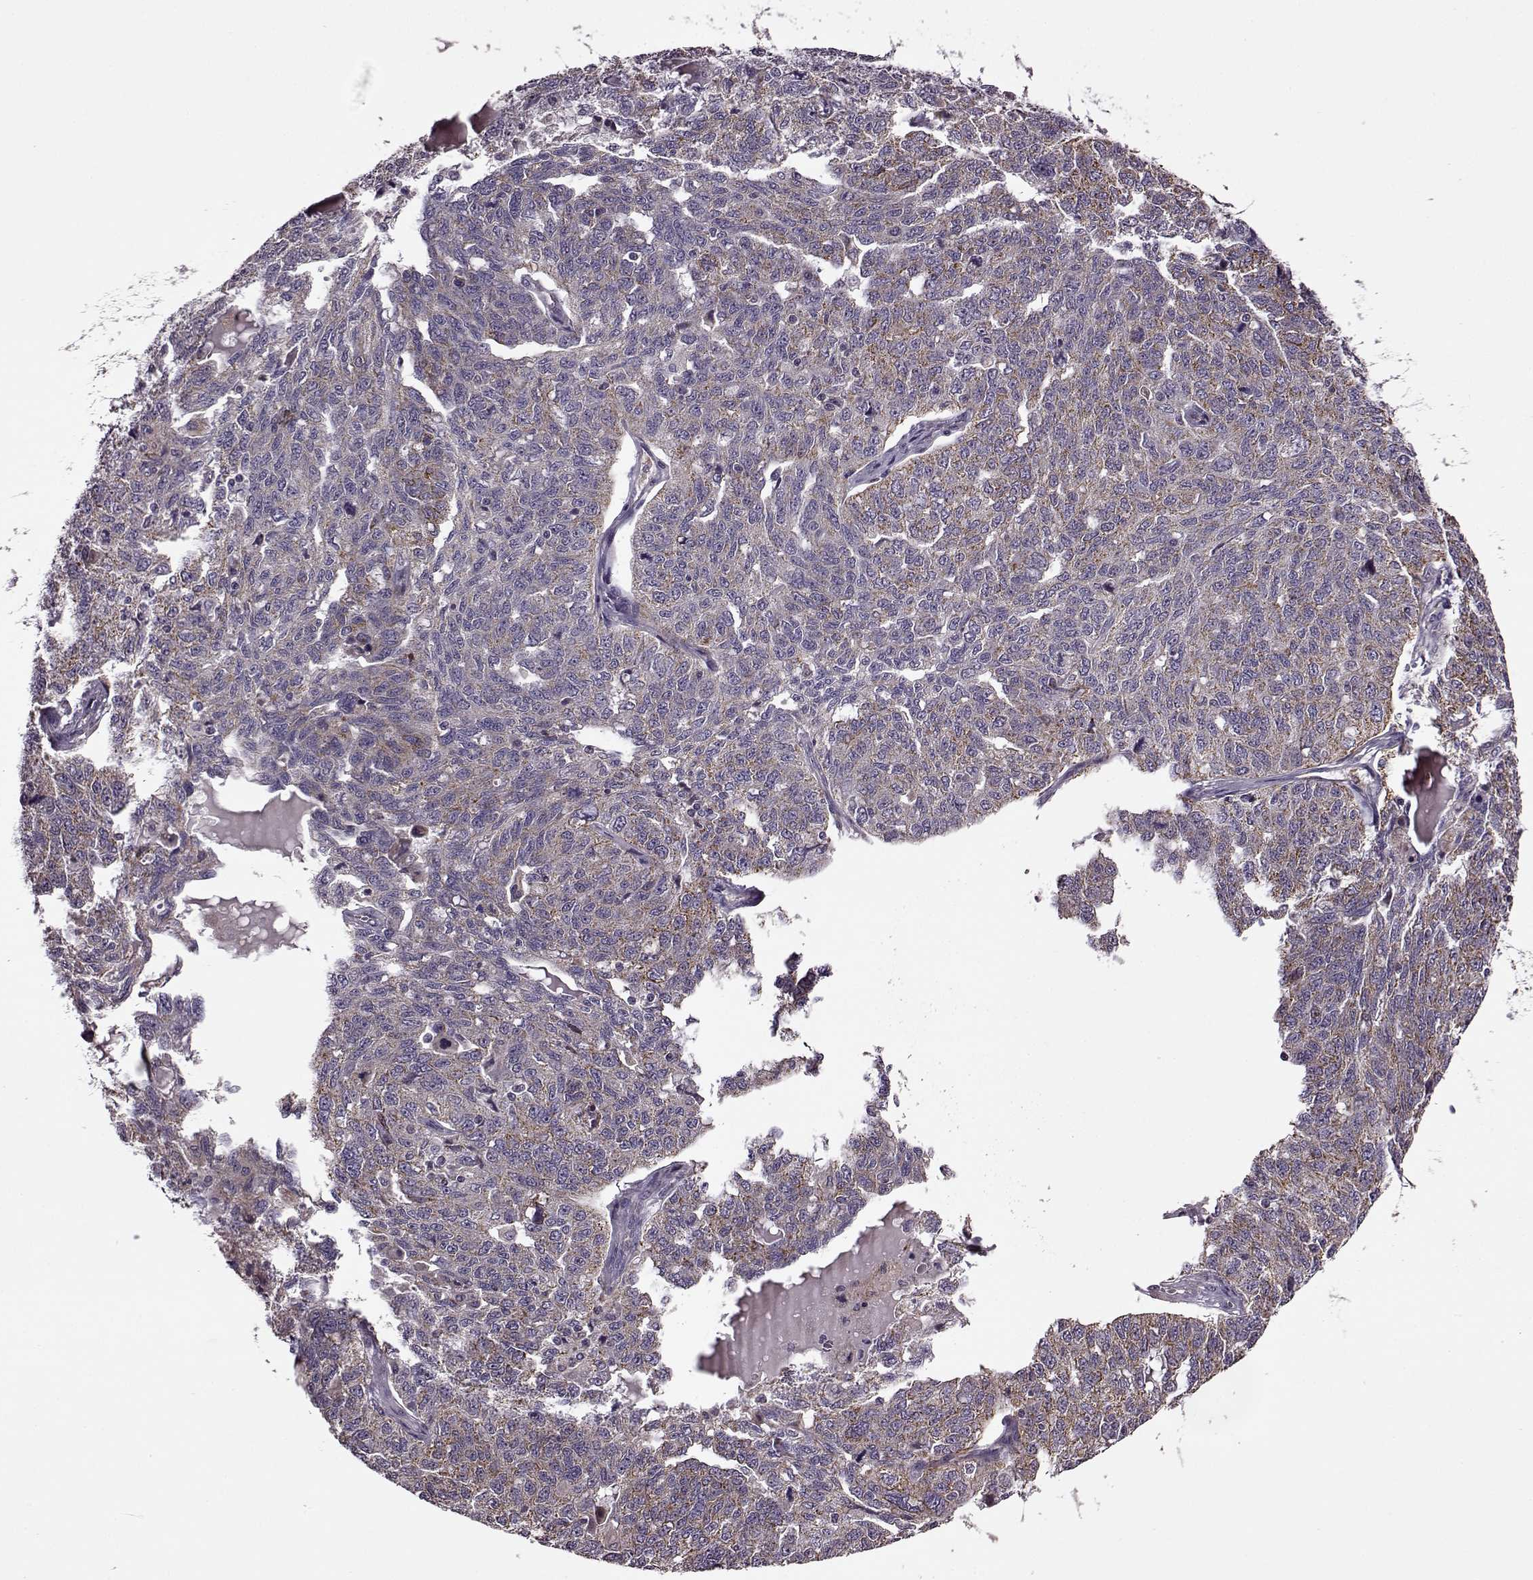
{"staining": {"intensity": "moderate", "quantity": ">75%", "location": "cytoplasmic/membranous"}, "tissue": "ovarian cancer", "cell_type": "Tumor cells", "image_type": "cancer", "snomed": [{"axis": "morphology", "description": "Cystadenocarcinoma, serous, NOS"}, {"axis": "topography", "description": "Ovary"}], "caption": "Brown immunohistochemical staining in ovarian cancer (serous cystadenocarcinoma) displays moderate cytoplasmic/membranous positivity in about >75% of tumor cells. Immunohistochemistry stains the protein in brown and the nuclei are stained blue.", "gene": "MTSS1", "patient": {"sex": "female", "age": 71}}